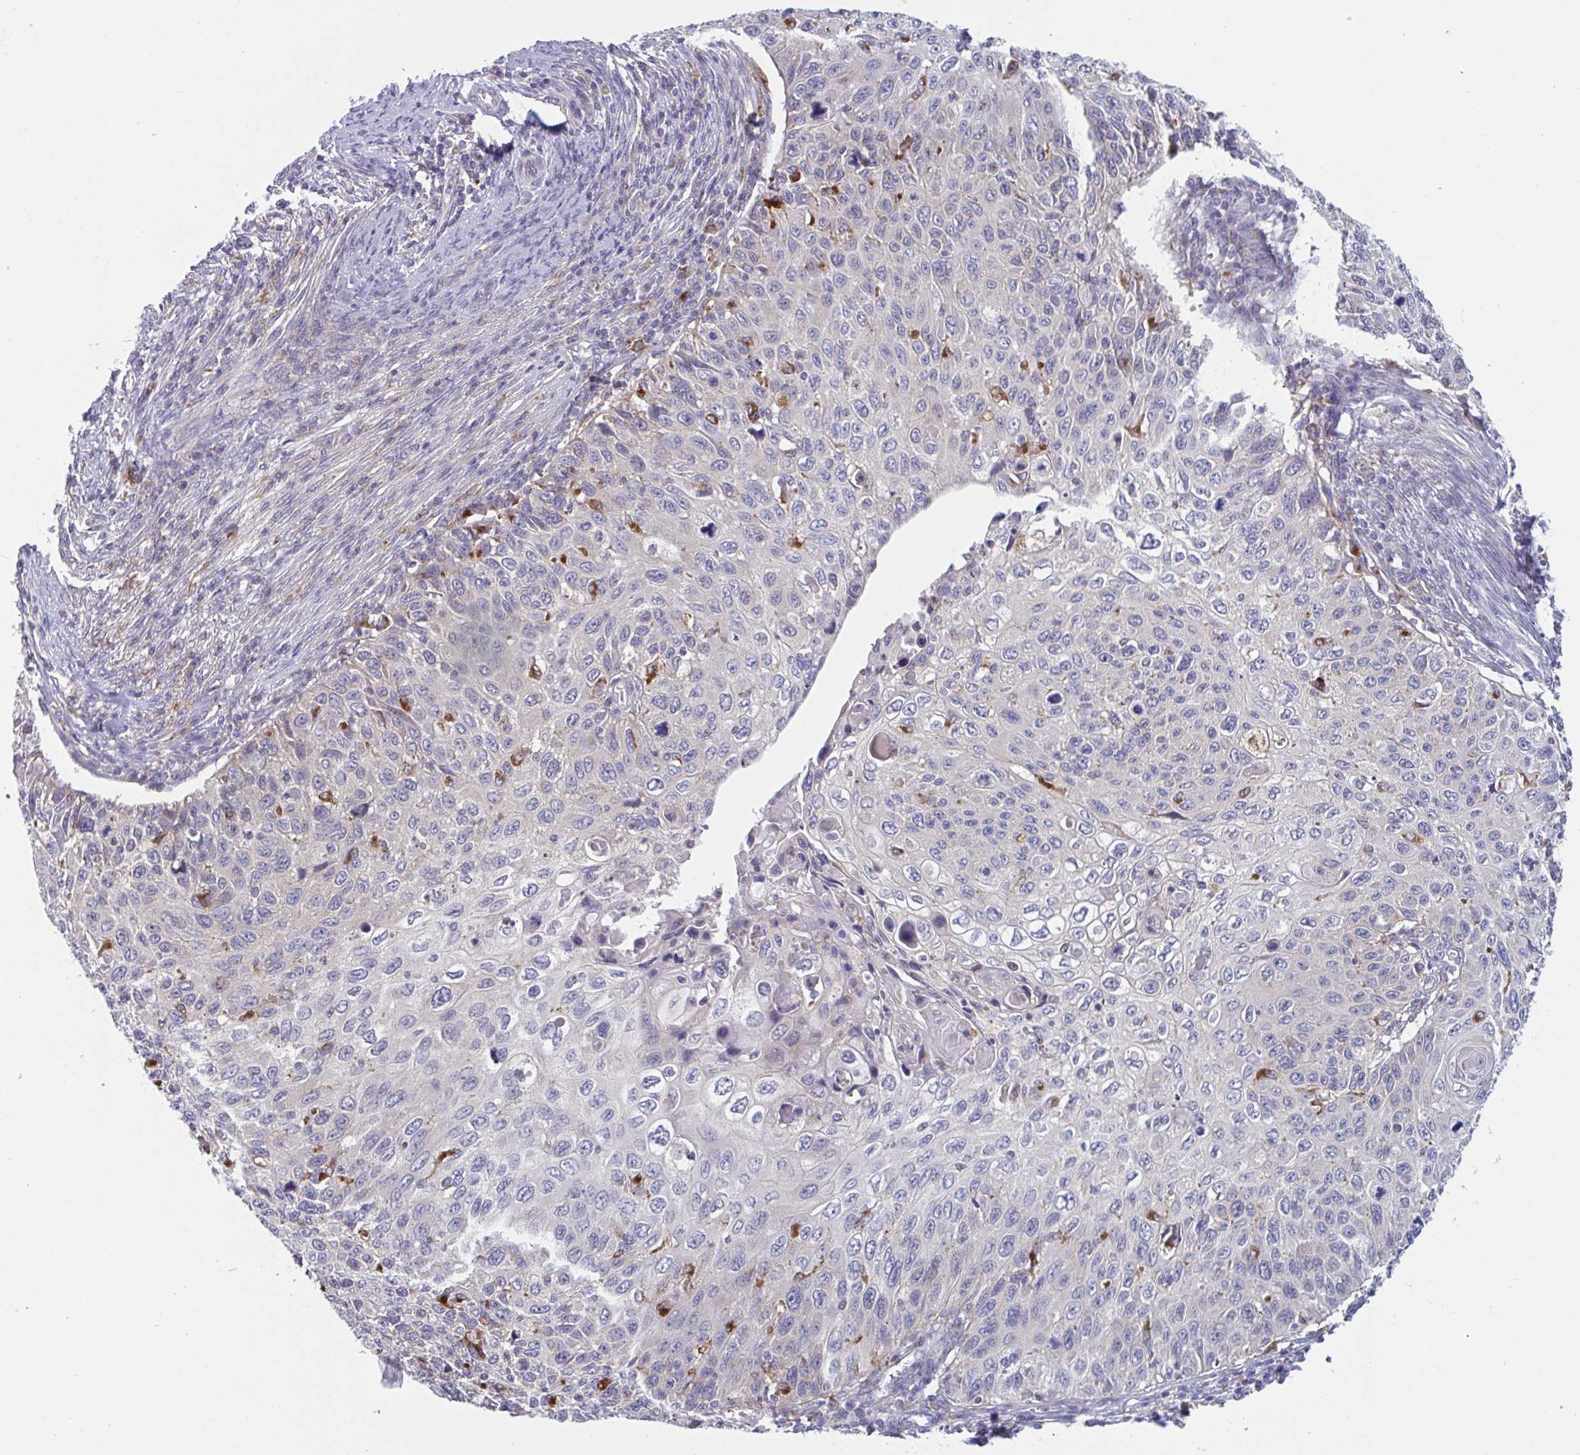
{"staining": {"intensity": "negative", "quantity": "none", "location": "none"}, "tissue": "cervical cancer", "cell_type": "Tumor cells", "image_type": "cancer", "snomed": [{"axis": "morphology", "description": "Squamous cell carcinoma, NOS"}, {"axis": "topography", "description": "Cervix"}], "caption": "IHC micrograph of cervical cancer stained for a protein (brown), which demonstrates no expression in tumor cells. Nuclei are stained in blue.", "gene": "NIPSNAP1", "patient": {"sex": "female", "age": 70}}